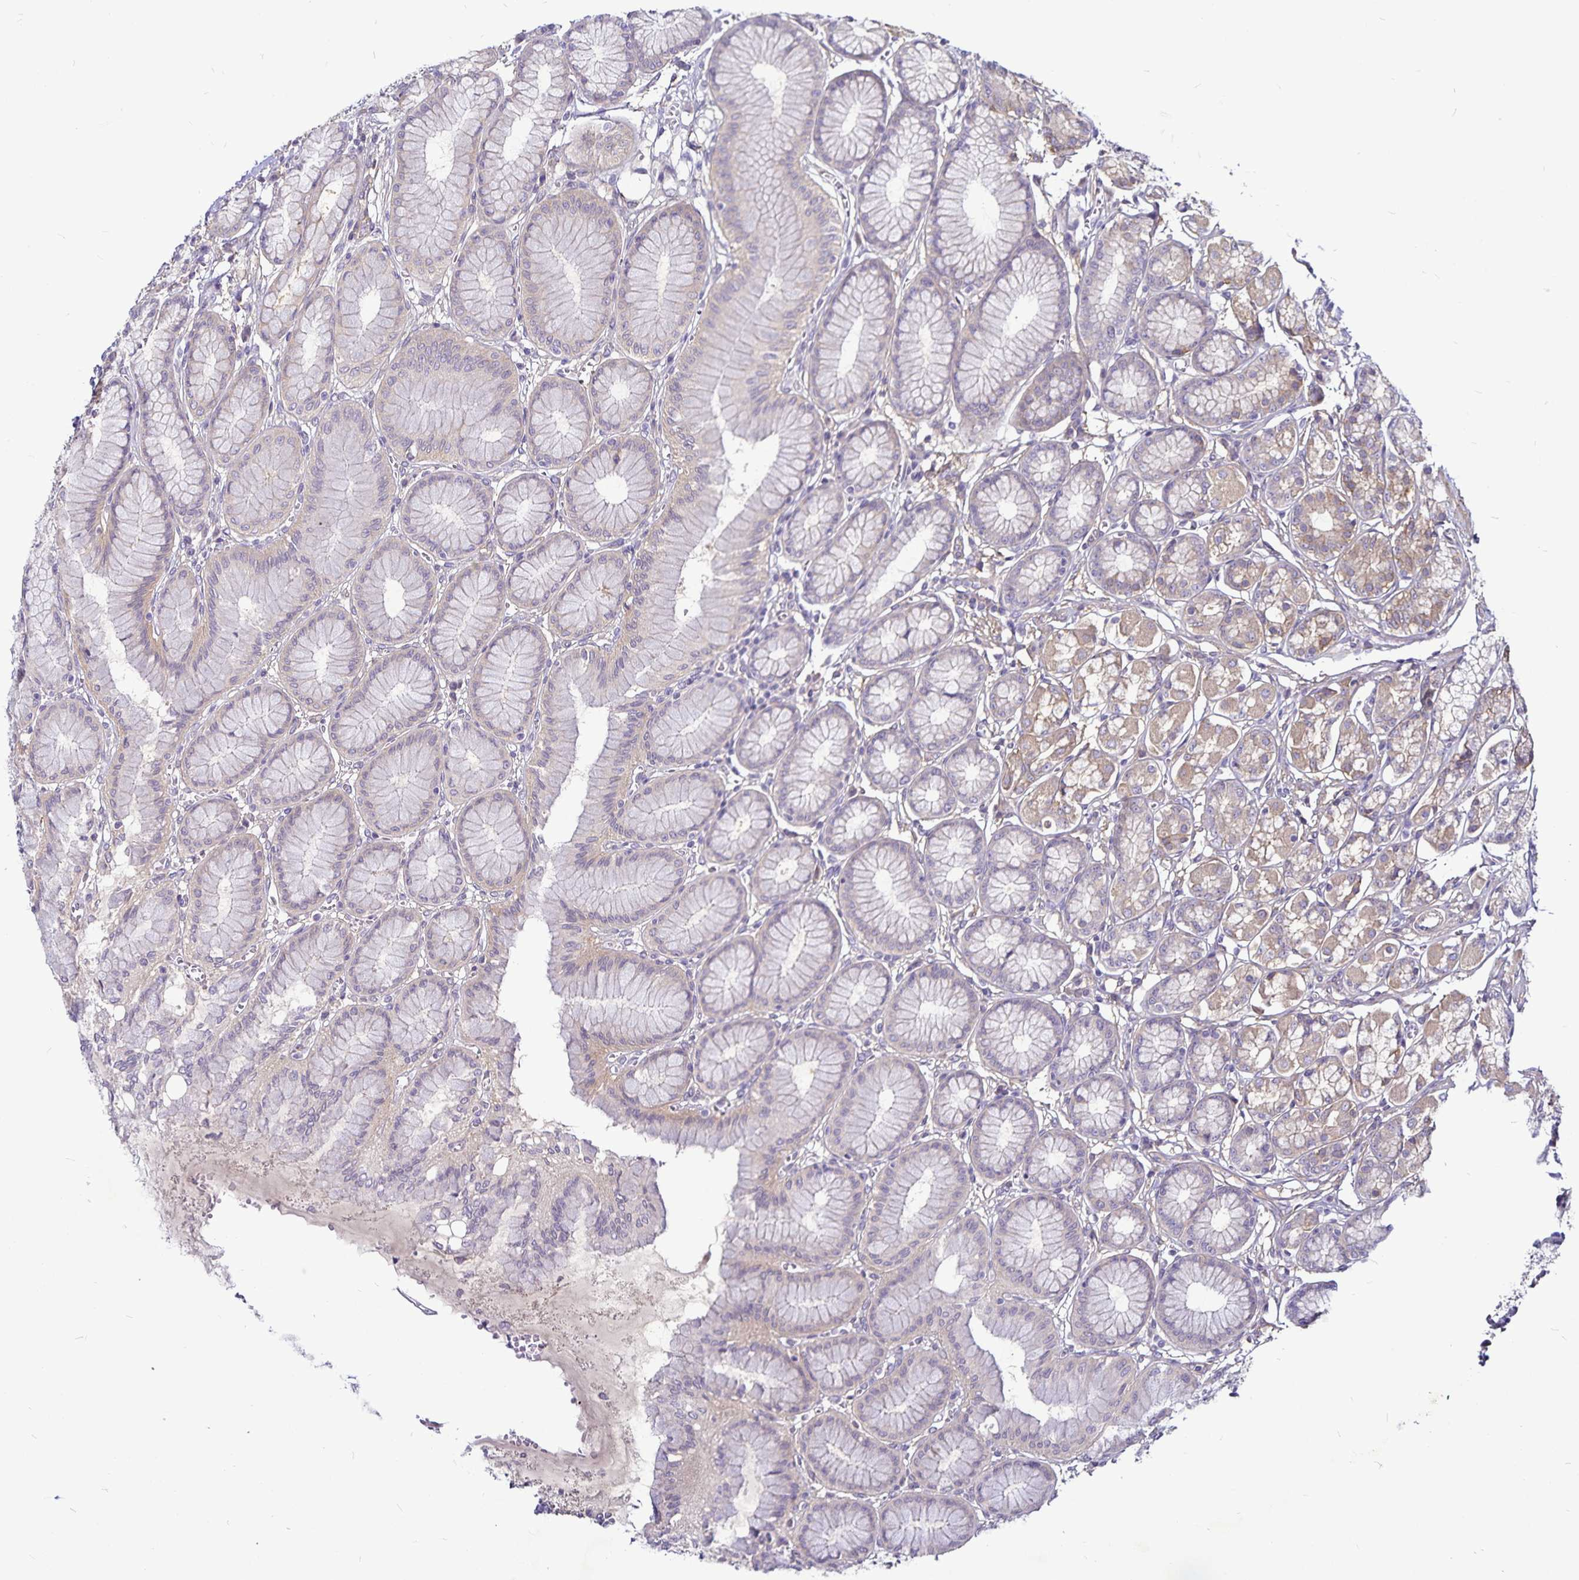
{"staining": {"intensity": "moderate", "quantity": "25%-75%", "location": "cytoplasmic/membranous"}, "tissue": "stomach", "cell_type": "Glandular cells", "image_type": "normal", "snomed": [{"axis": "morphology", "description": "Normal tissue, NOS"}, {"axis": "topography", "description": "Stomach"}, {"axis": "topography", "description": "Stomach, lower"}], "caption": "Immunohistochemistry histopathology image of unremarkable human stomach stained for a protein (brown), which reveals medium levels of moderate cytoplasmic/membranous staining in approximately 25%-75% of glandular cells.", "gene": "GNG12", "patient": {"sex": "male", "age": 76}}